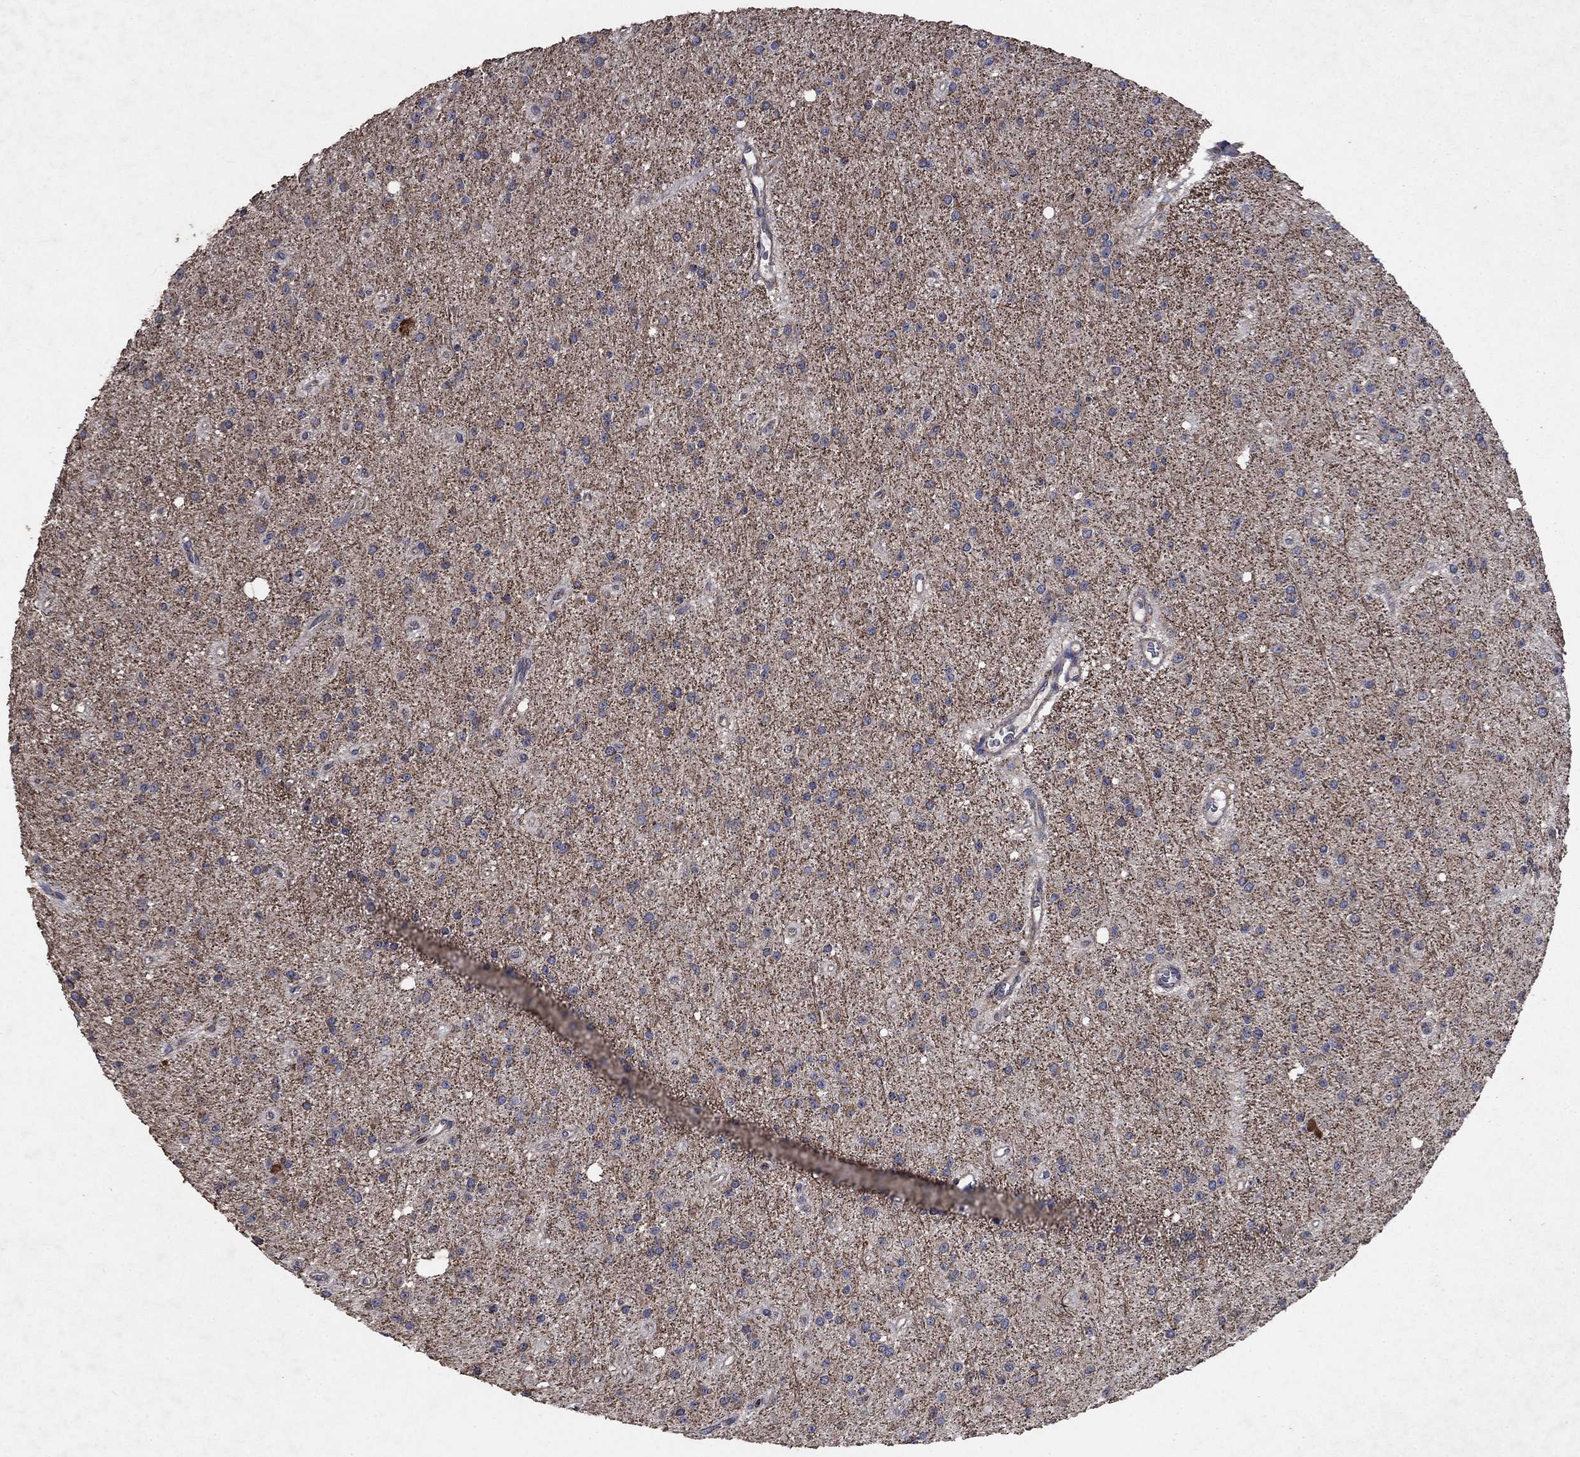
{"staining": {"intensity": "negative", "quantity": "none", "location": "none"}, "tissue": "glioma", "cell_type": "Tumor cells", "image_type": "cancer", "snomed": [{"axis": "morphology", "description": "Glioma, malignant, Low grade"}, {"axis": "topography", "description": "Brain"}], "caption": "The photomicrograph shows no staining of tumor cells in glioma.", "gene": "NCEH1", "patient": {"sex": "male", "age": 27}}